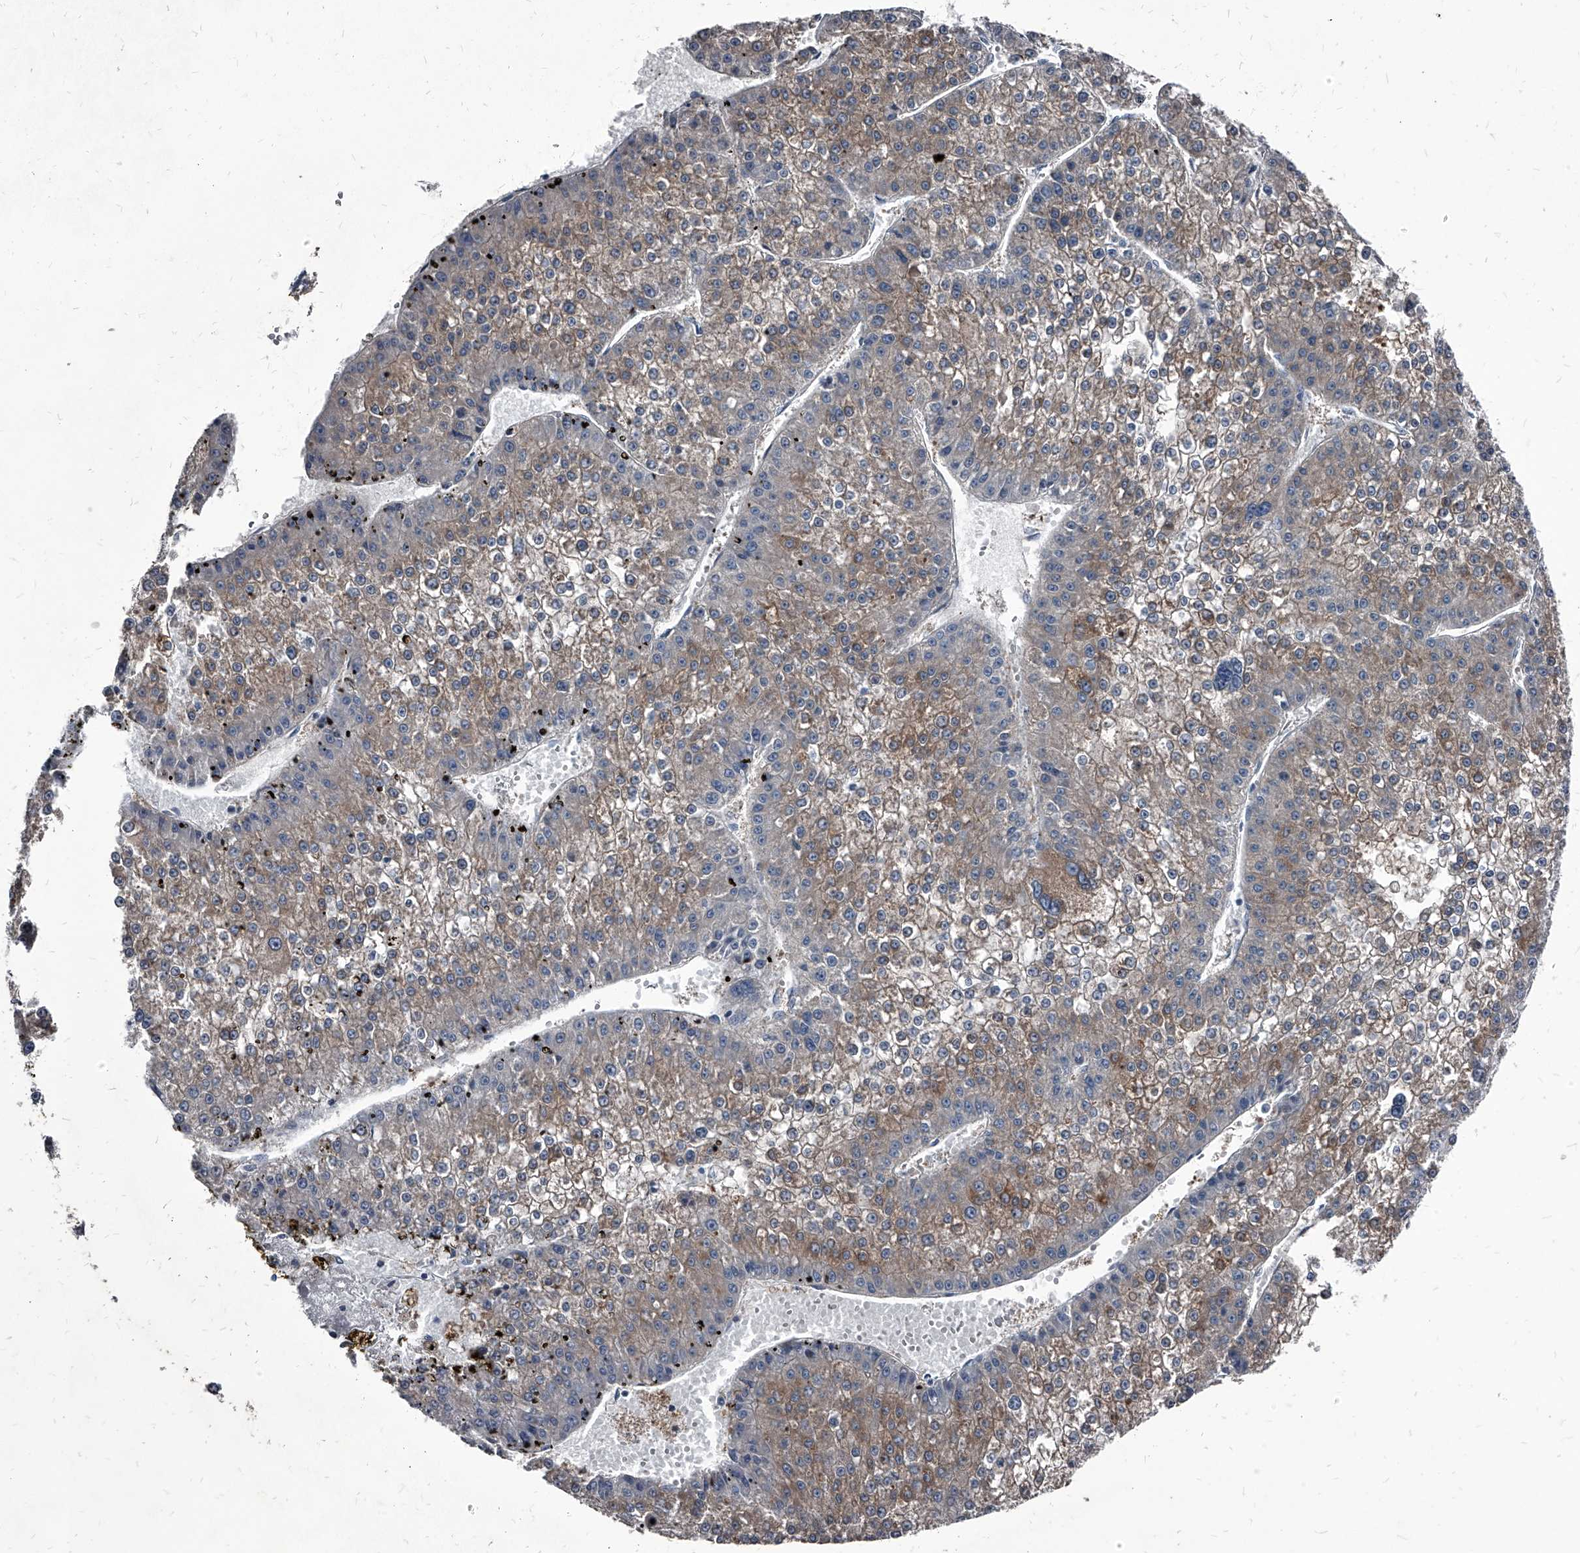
{"staining": {"intensity": "weak", "quantity": "25%-75%", "location": "cytoplasmic/membranous"}, "tissue": "liver cancer", "cell_type": "Tumor cells", "image_type": "cancer", "snomed": [{"axis": "morphology", "description": "Carcinoma, Hepatocellular, NOS"}, {"axis": "topography", "description": "Liver"}], "caption": "Immunohistochemical staining of human hepatocellular carcinoma (liver) displays low levels of weak cytoplasmic/membranous protein staining in approximately 25%-75% of tumor cells. Using DAB (3,3'-diaminobenzidine) (brown) and hematoxylin (blue) stains, captured at high magnification using brightfield microscopy.", "gene": "PGLYRP3", "patient": {"sex": "female", "age": 73}}